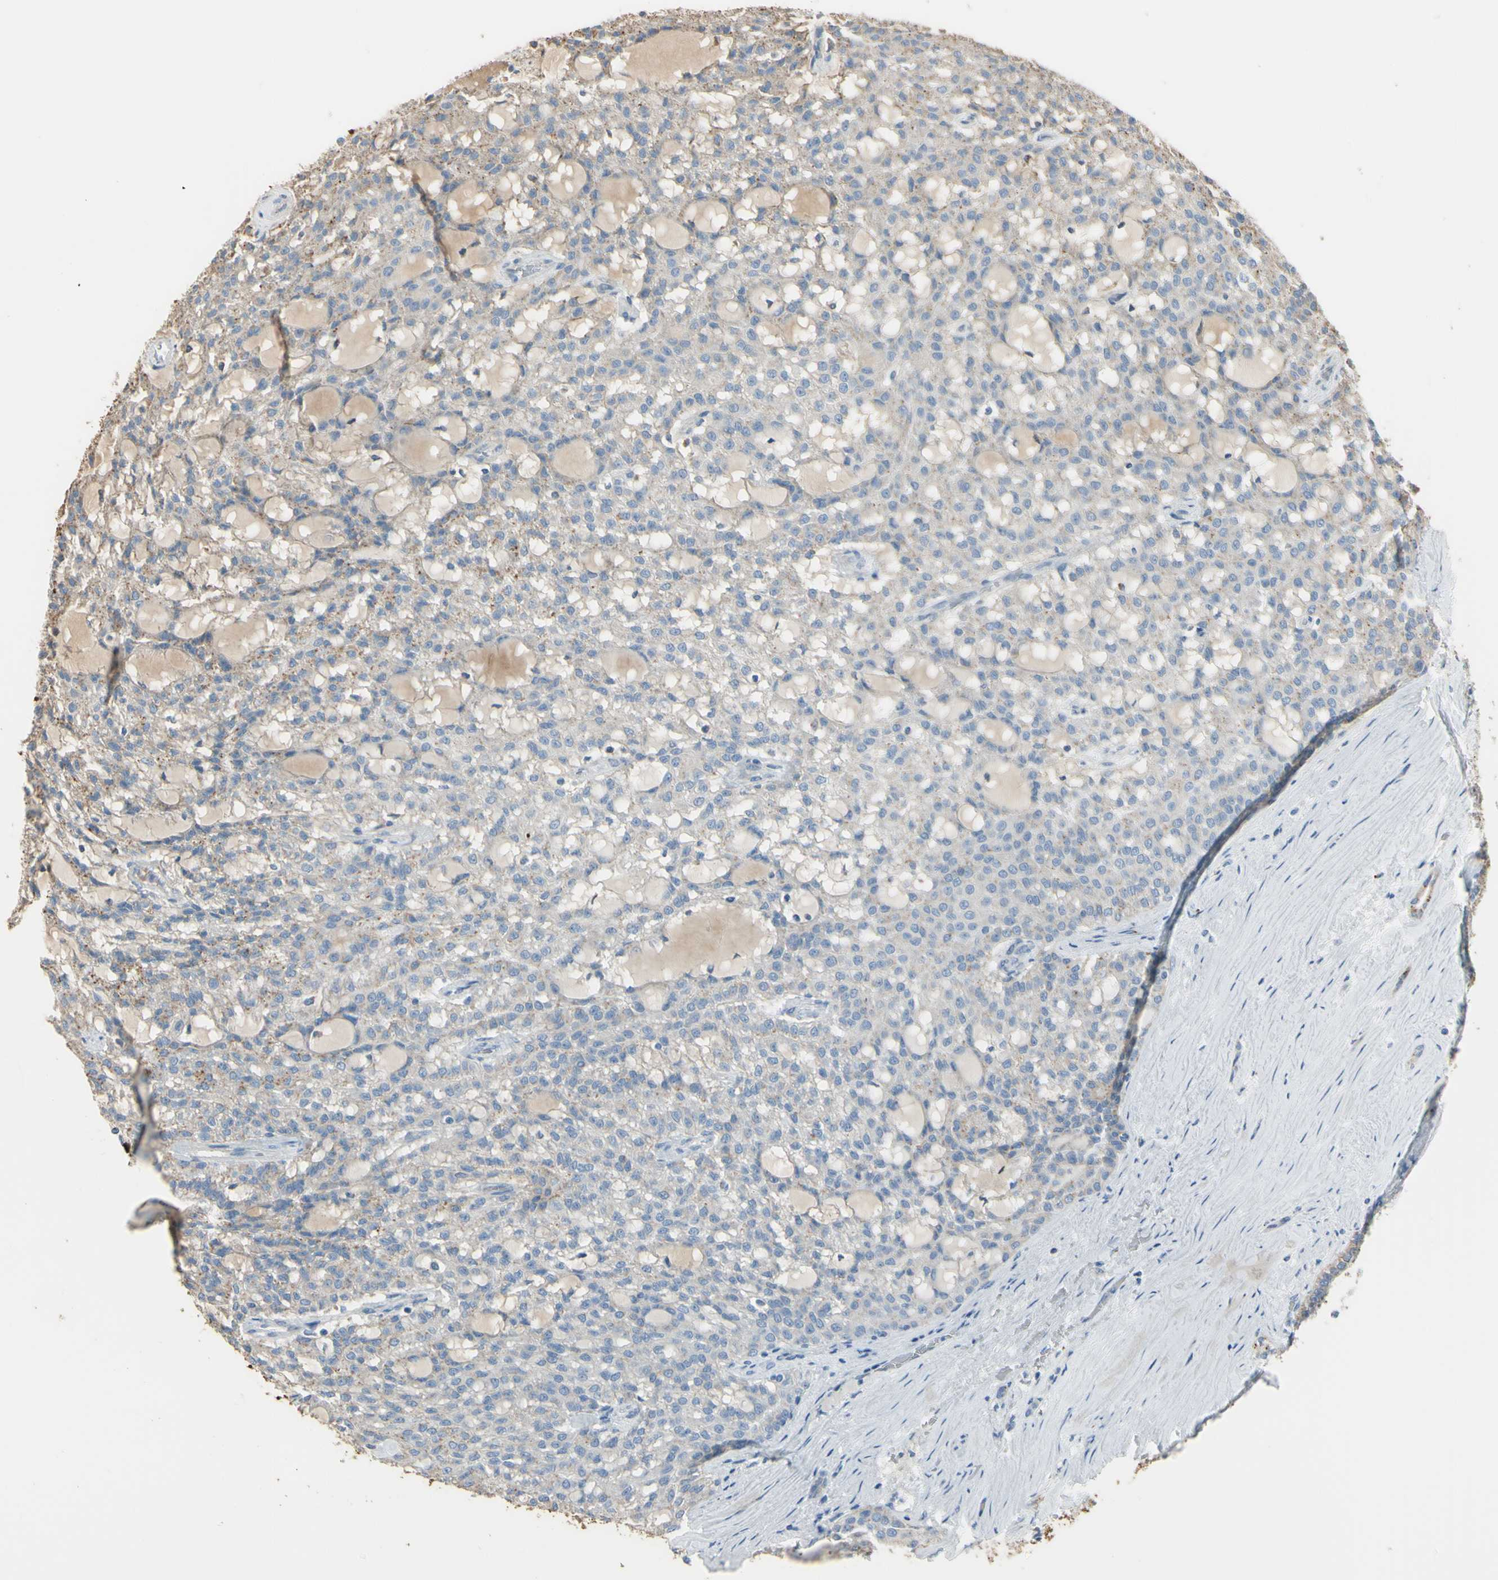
{"staining": {"intensity": "weak", "quantity": ">75%", "location": "cytoplasmic/membranous"}, "tissue": "renal cancer", "cell_type": "Tumor cells", "image_type": "cancer", "snomed": [{"axis": "morphology", "description": "Adenocarcinoma, NOS"}, {"axis": "topography", "description": "Kidney"}], "caption": "Adenocarcinoma (renal) stained for a protein exhibits weak cytoplasmic/membranous positivity in tumor cells. (DAB IHC, brown staining for protein, blue staining for nuclei).", "gene": "ANGPTL1", "patient": {"sex": "male", "age": 63}}